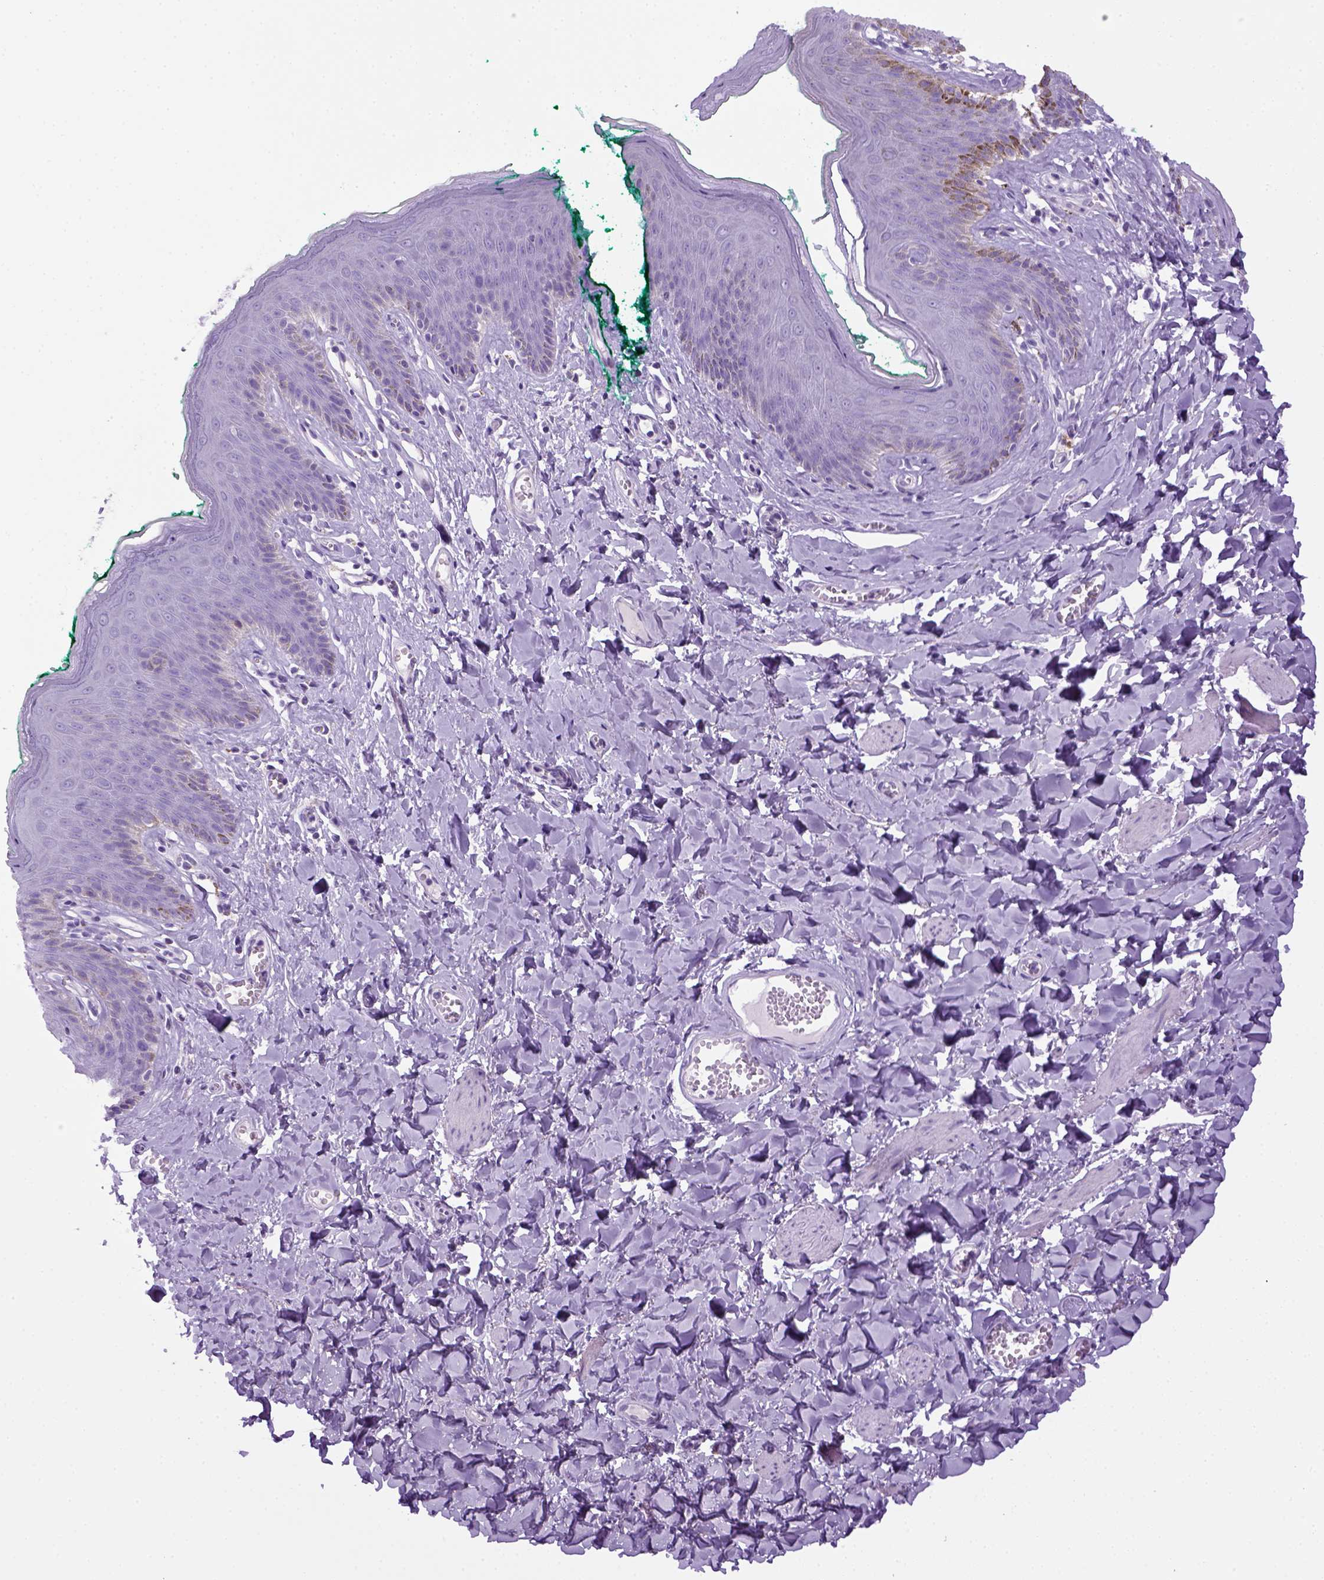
{"staining": {"intensity": "negative", "quantity": "none", "location": "none"}, "tissue": "skin", "cell_type": "Epidermal cells", "image_type": "normal", "snomed": [{"axis": "morphology", "description": "Normal tissue, NOS"}, {"axis": "topography", "description": "Vulva"}, {"axis": "topography", "description": "Peripheral nerve tissue"}], "caption": "This photomicrograph is of unremarkable skin stained with IHC to label a protein in brown with the nuclei are counter-stained blue. There is no expression in epidermal cells.", "gene": "SGCG", "patient": {"sex": "female", "age": 66}}